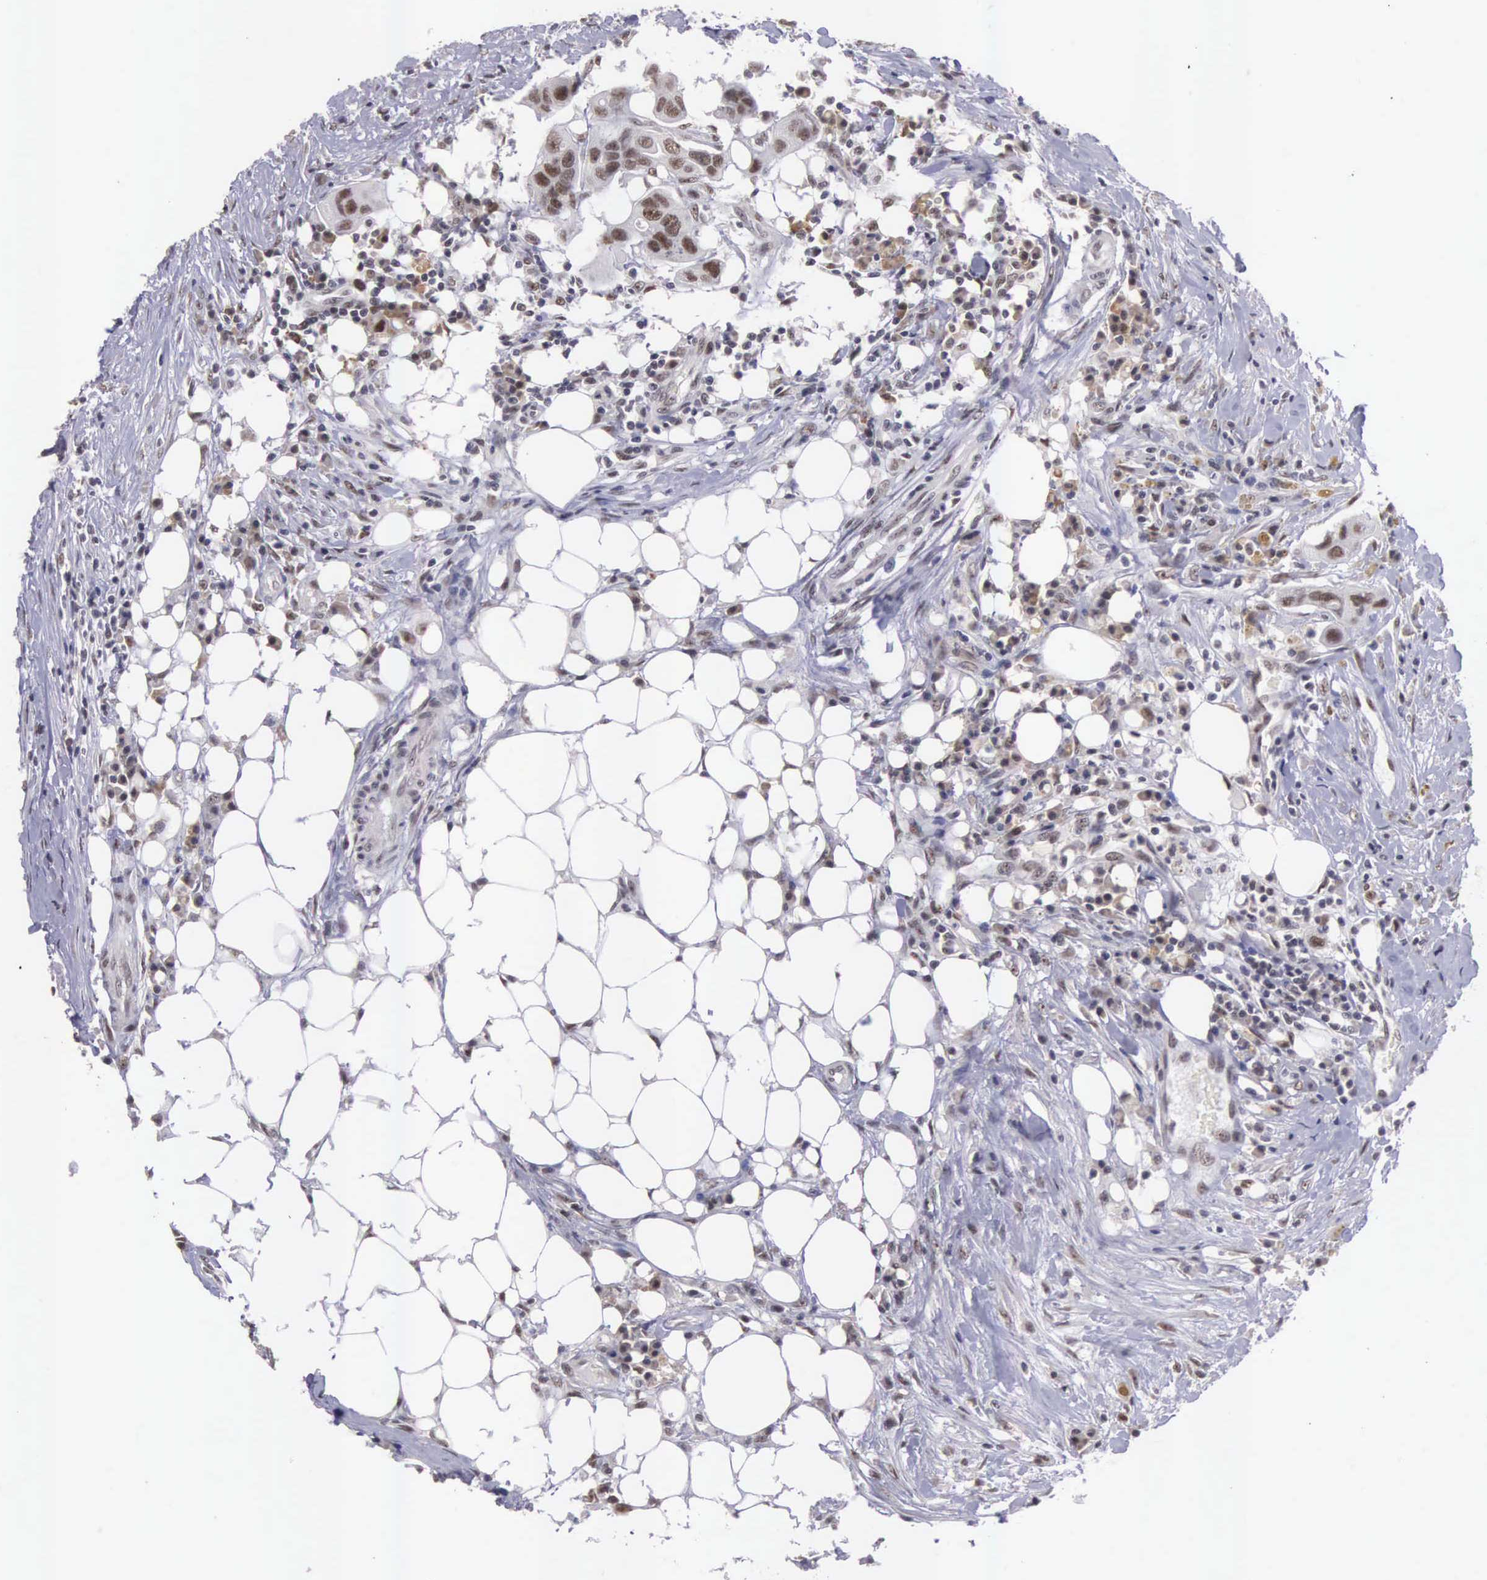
{"staining": {"intensity": "moderate", "quantity": ">75%", "location": "nuclear"}, "tissue": "colorectal cancer", "cell_type": "Tumor cells", "image_type": "cancer", "snomed": [{"axis": "morphology", "description": "Adenocarcinoma, NOS"}, {"axis": "topography", "description": "Colon"}], "caption": "Tumor cells reveal medium levels of moderate nuclear staining in approximately >75% of cells in human colorectal adenocarcinoma.", "gene": "ZNF275", "patient": {"sex": "female", "age": 70}}